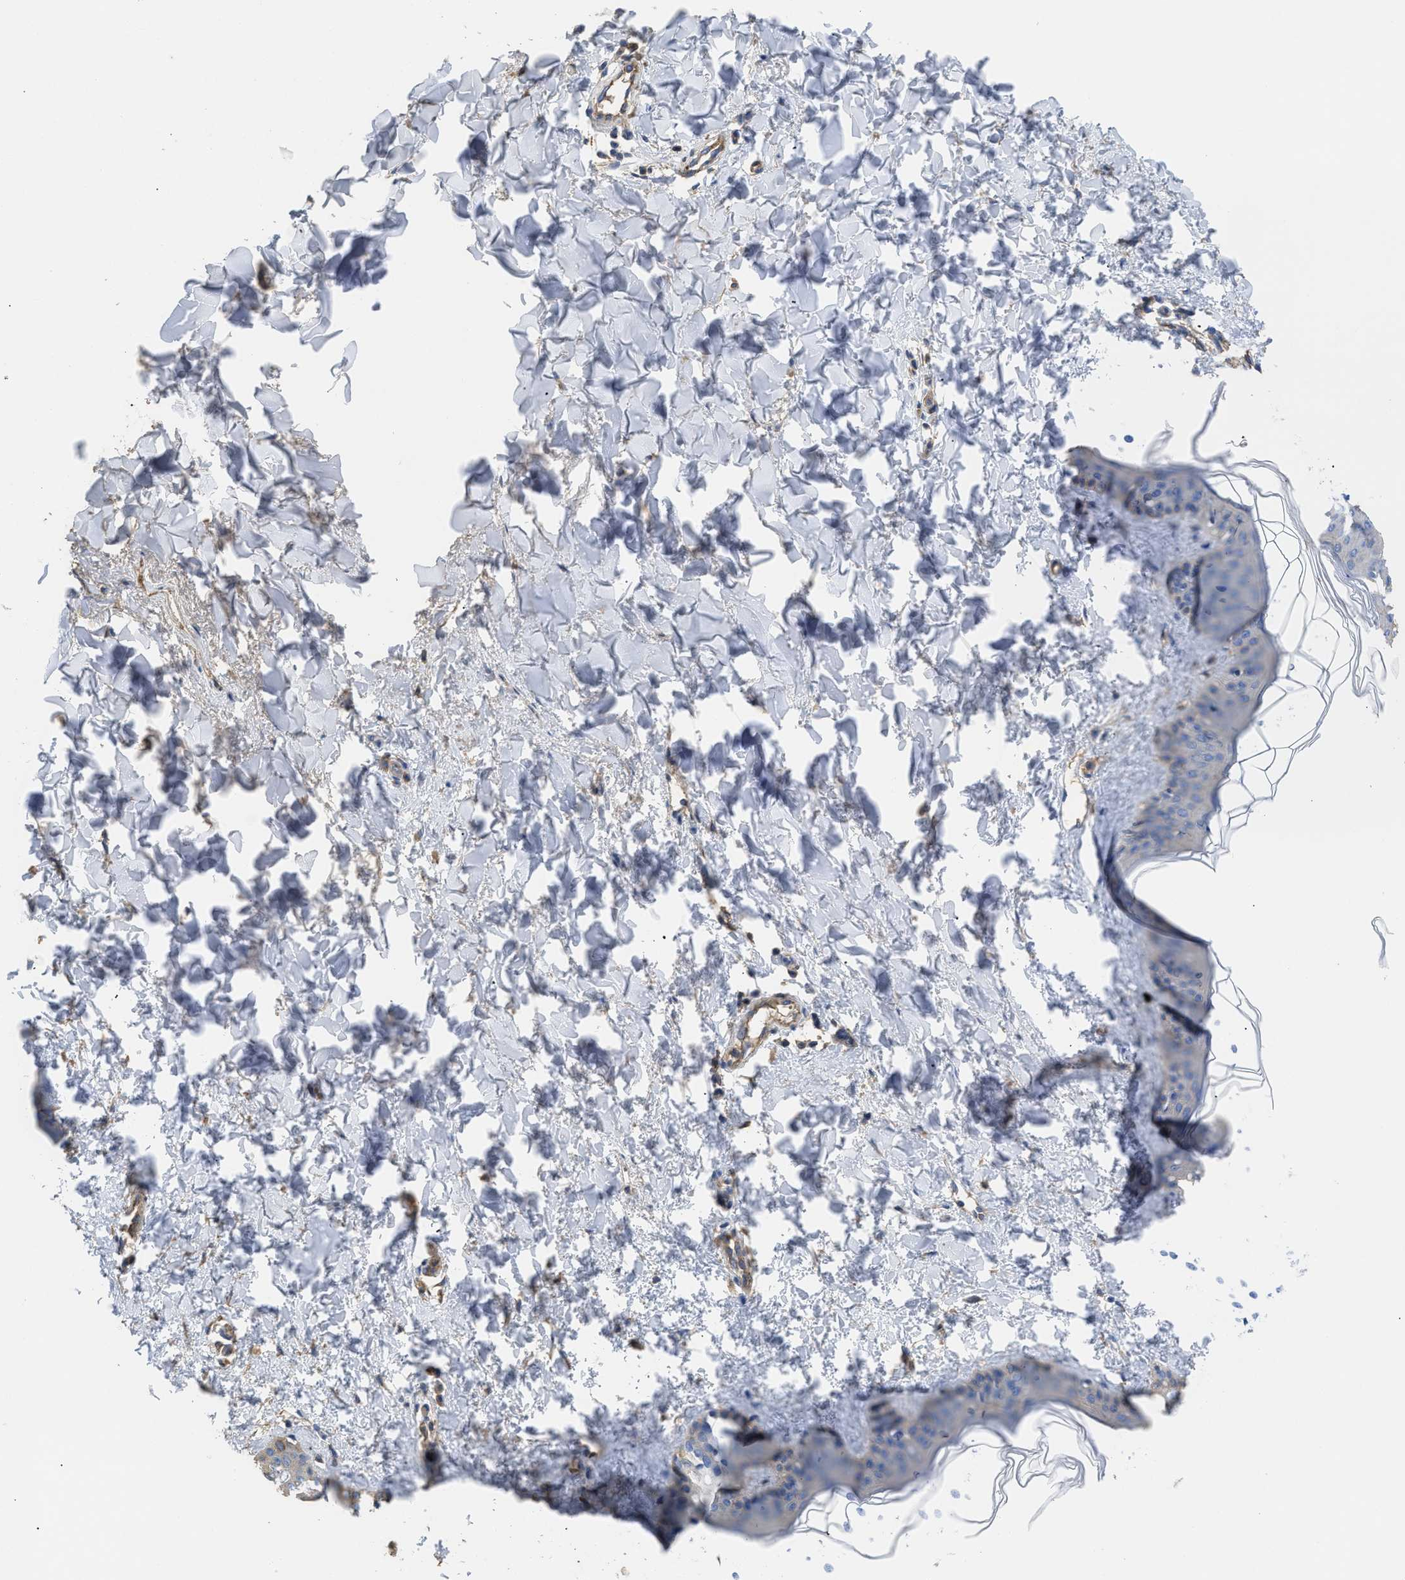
{"staining": {"intensity": "weak", "quantity": "25%-75%", "location": "cytoplasmic/membranous"}, "tissue": "skin", "cell_type": "Fibroblasts", "image_type": "normal", "snomed": [{"axis": "morphology", "description": "Normal tissue, NOS"}, {"axis": "topography", "description": "Skin"}], "caption": "Immunohistochemical staining of benign skin reveals low levels of weak cytoplasmic/membranous staining in approximately 25%-75% of fibroblasts.", "gene": "USP4", "patient": {"sex": "female", "age": 17}}